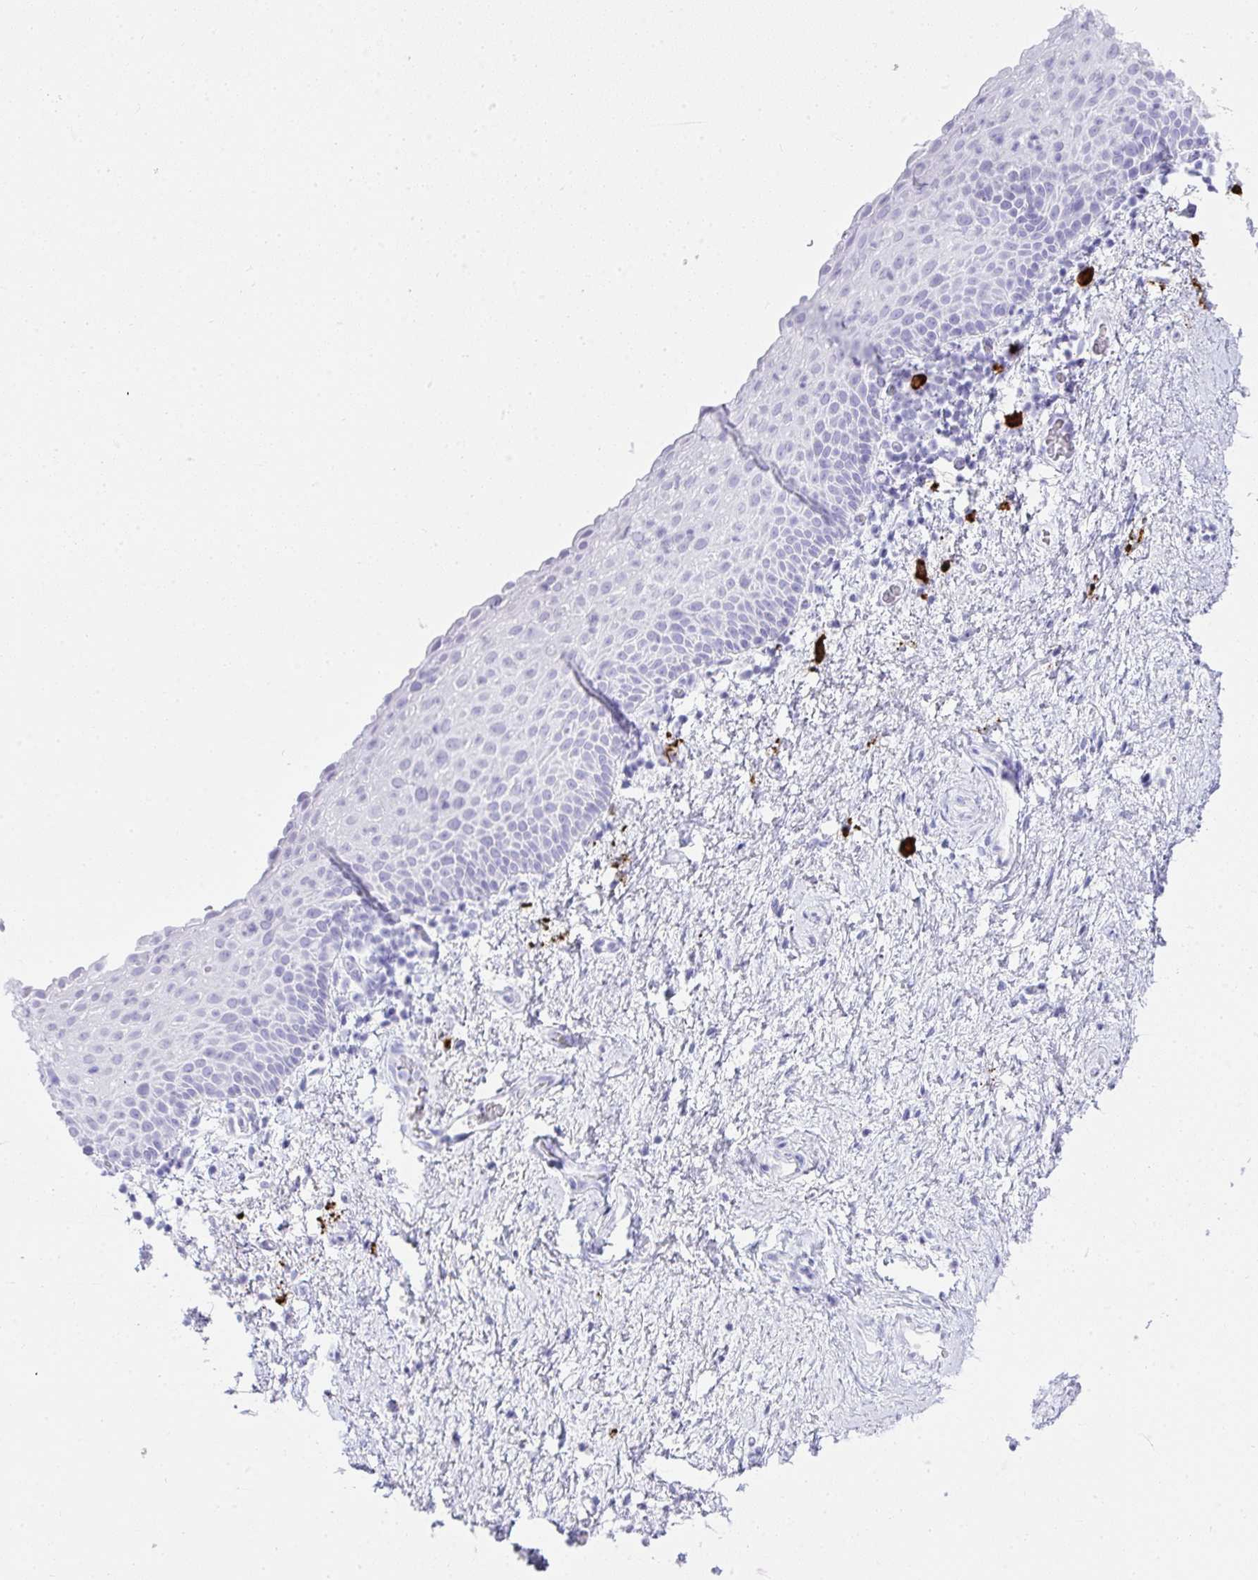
{"staining": {"intensity": "negative", "quantity": "none", "location": "none"}, "tissue": "vagina", "cell_type": "Squamous epithelial cells", "image_type": "normal", "snomed": [{"axis": "morphology", "description": "Normal tissue, NOS"}, {"axis": "topography", "description": "Vagina"}], "caption": "DAB (3,3'-diaminobenzidine) immunohistochemical staining of unremarkable vagina shows no significant positivity in squamous epithelial cells. The staining is performed using DAB (3,3'-diaminobenzidine) brown chromogen with nuclei counter-stained in using hematoxylin.", "gene": "CDADC1", "patient": {"sex": "female", "age": 61}}